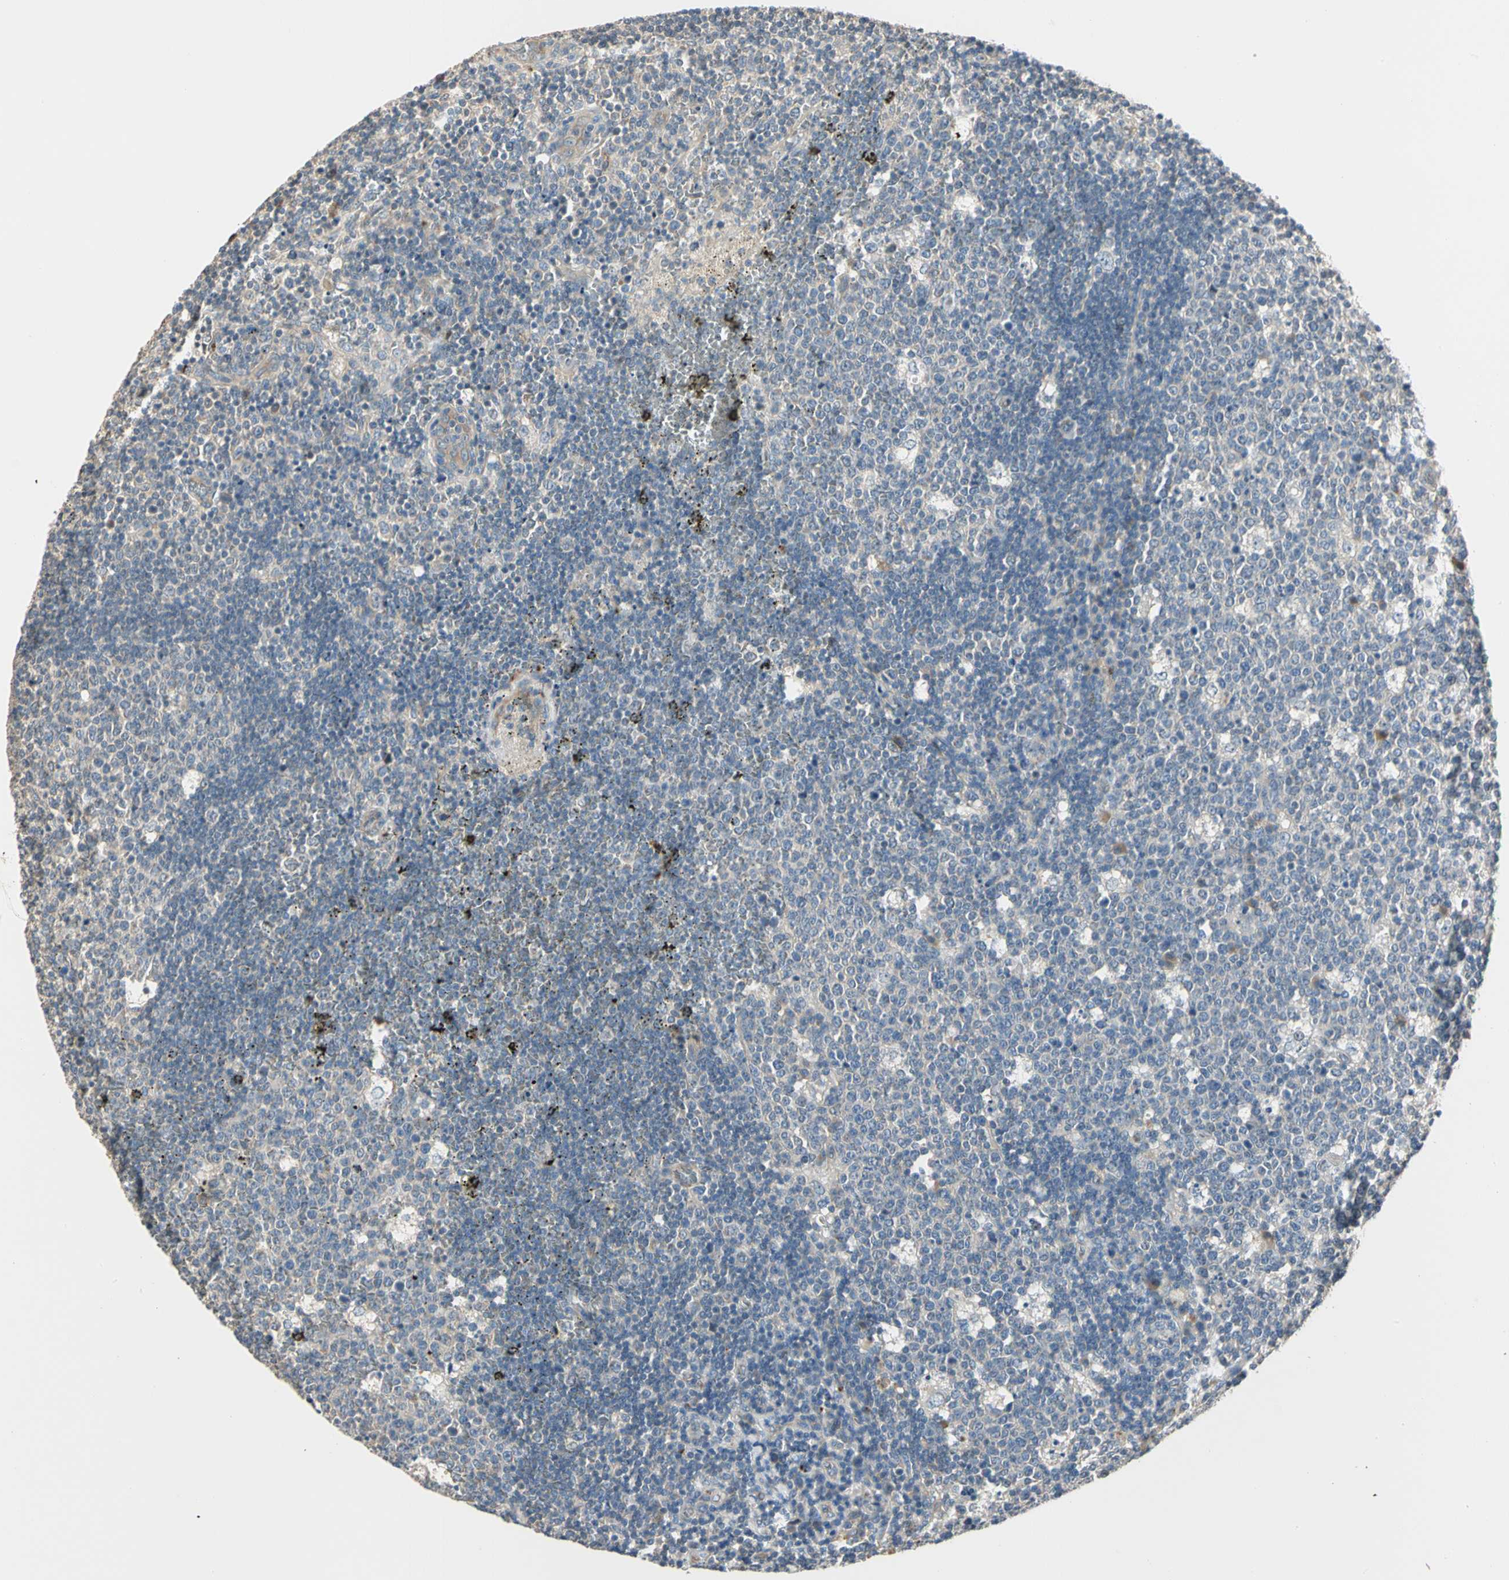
{"staining": {"intensity": "weak", "quantity": "<25%", "location": "cytoplasmic/membranous"}, "tissue": "lymph node", "cell_type": "Germinal center cells", "image_type": "normal", "snomed": [{"axis": "morphology", "description": "Normal tissue, NOS"}, {"axis": "topography", "description": "Lymph node"}, {"axis": "topography", "description": "Salivary gland"}], "caption": "DAB (3,3'-diaminobenzidine) immunohistochemical staining of unremarkable lymph node shows no significant positivity in germinal center cells.", "gene": "GPR153", "patient": {"sex": "male", "age": 8}}